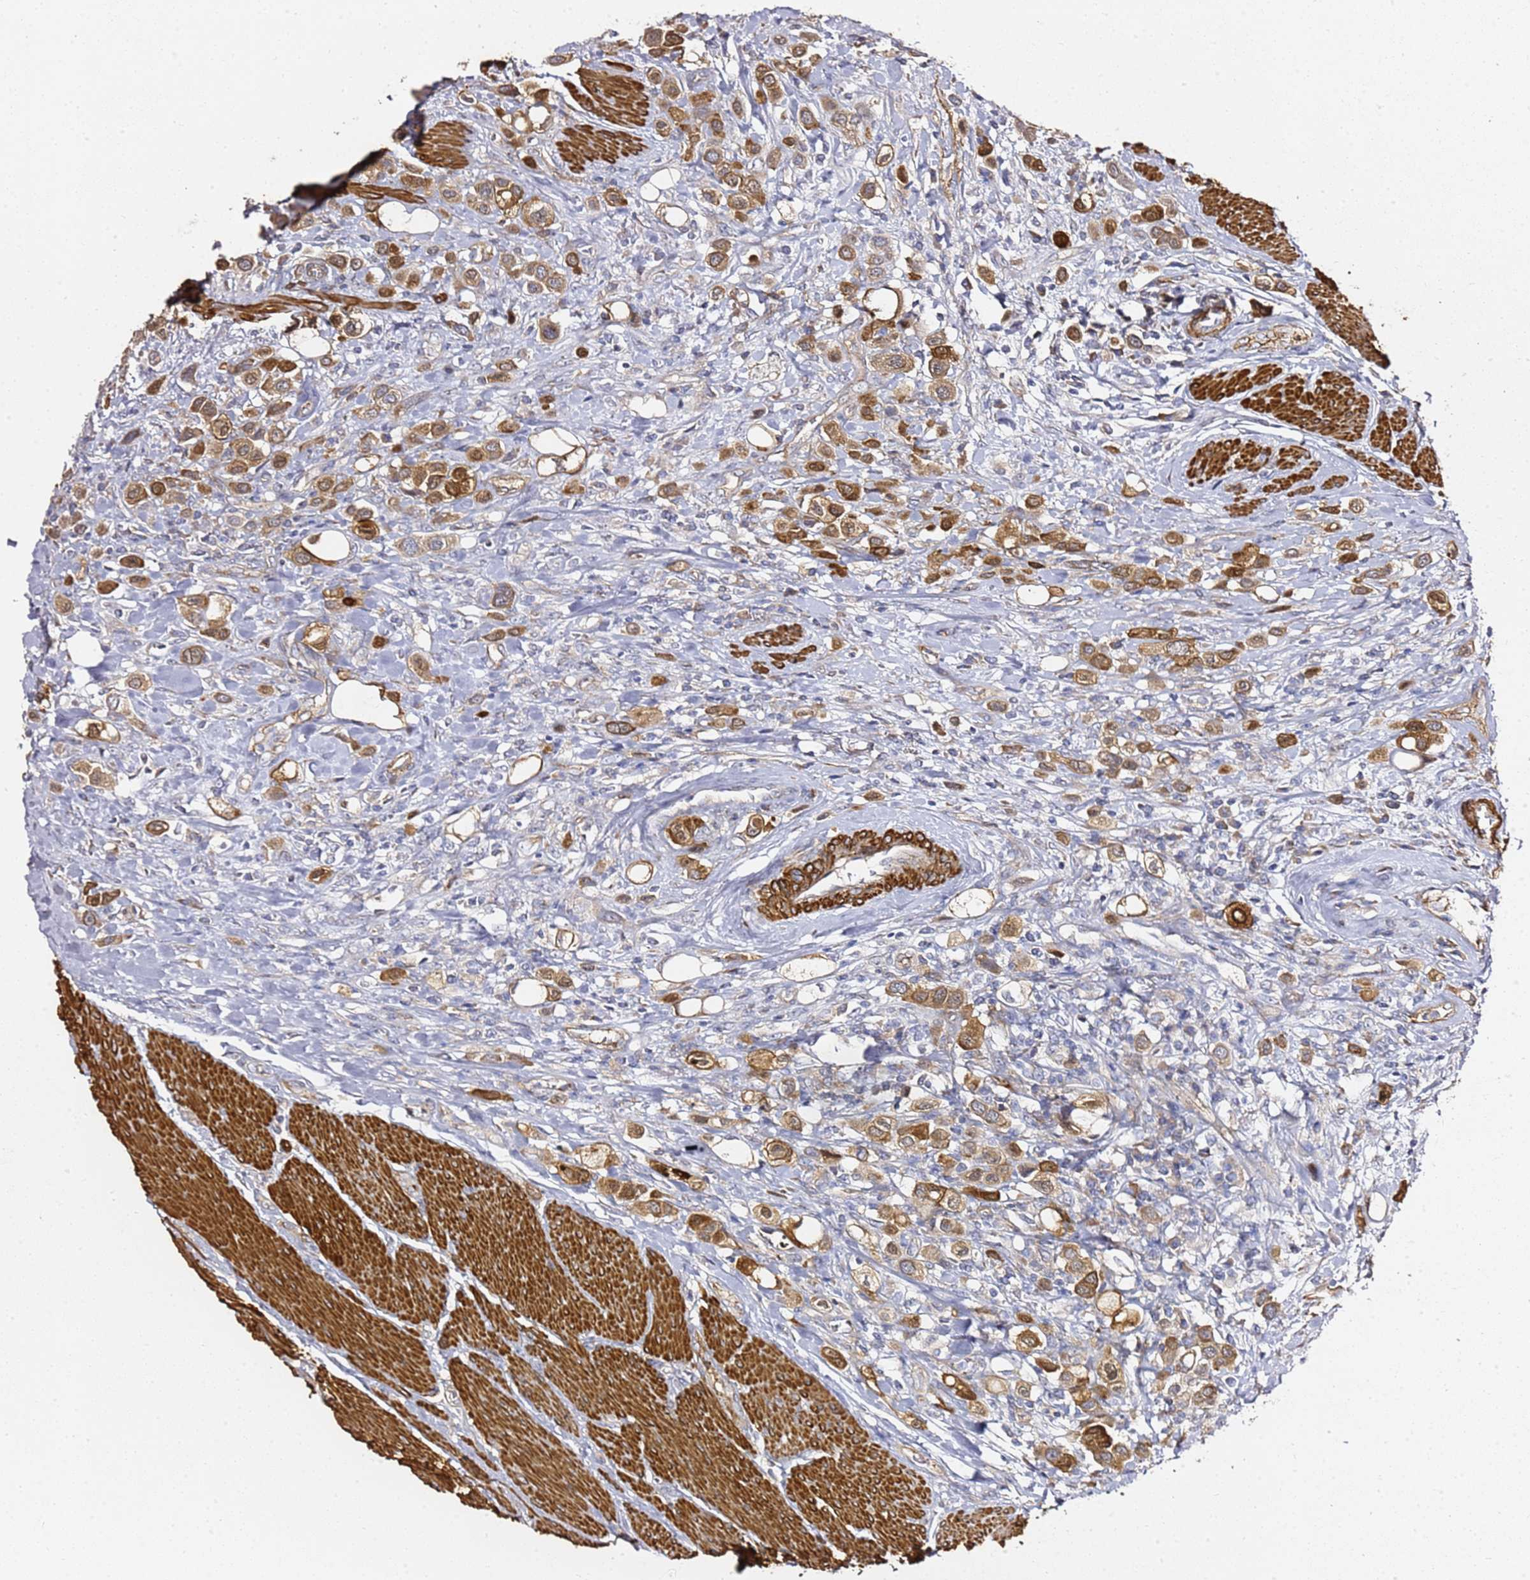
{"staining": {"intensity": "moderate", "quantity": ">75%", "location": "cytoplasmic/membranous"}, "tissue": "urothelial cancer", "cell_type": "Tumor cells", "image_type": "cancer", "snomed": [{"axis": "morphology", "description": "Urothelial carcinoma, High grade"}, {"axis": "topography", "description": "Urinary bladder"}], "caption": "This is an image of IHC staining of urothelial carcinoma (high-grade), which shows moderate staining in the cytoplasmic/membranous of tumor cells.", "gene": "EPS8L1", "patient": {"sex": "male", "age": 50}}